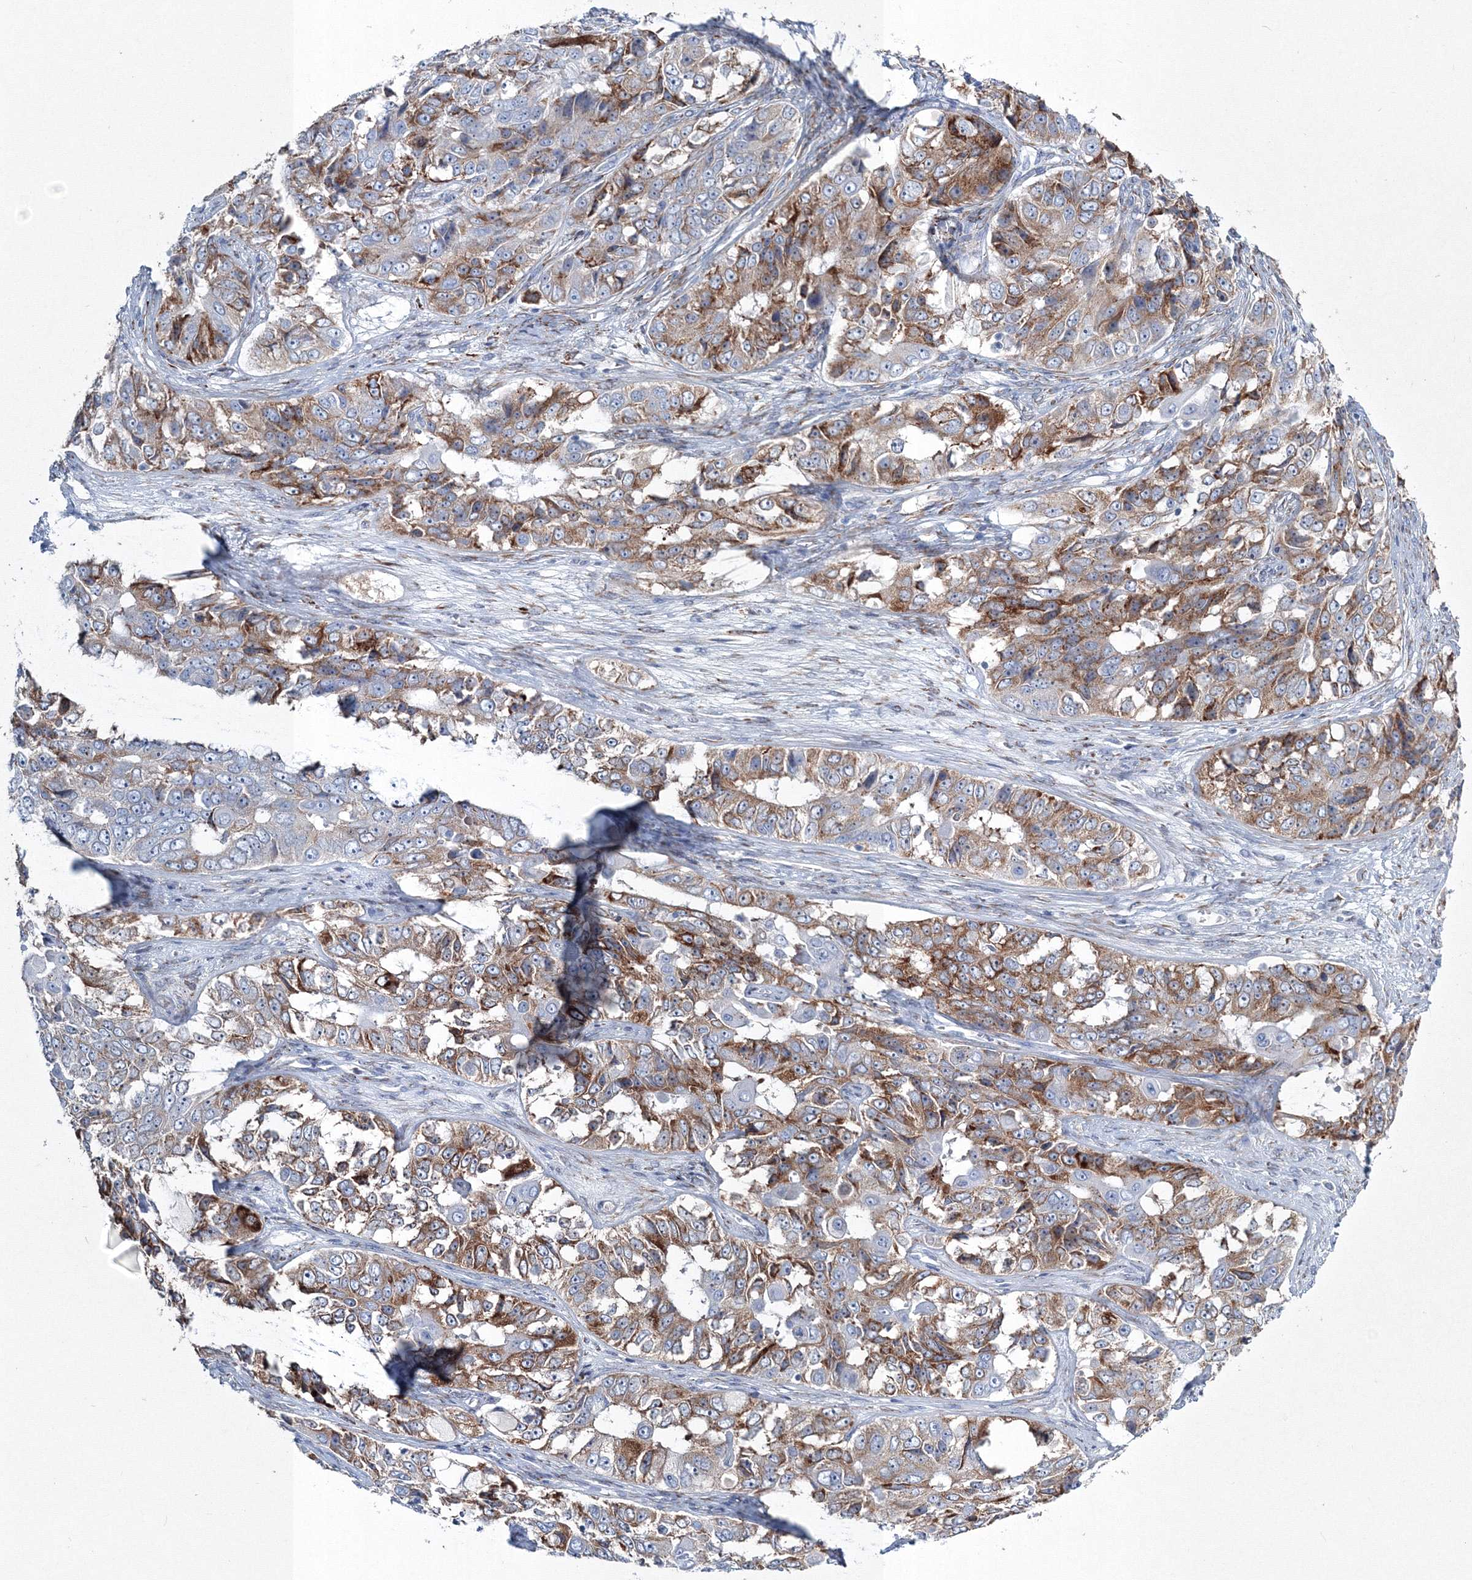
{"staining": {"intensity": "moderate", "quantity": ">75%", "location": "cytoplasmic/membranous"}, "tissue": "ovarian cancer", "cell_type": "Tumor cells", "image_type": "cancer", "snomed": [{"axis": "morphology", "description": "Carcinoma, endometroid"}, {"axis": "topography", "description": "Ovary"}], "caption": "Ovarian endometroid carcinoma stained with immunohistochemistry displays moderate cytoplasmic/membranous staining in about >75% of tumor cells.", "gene": "RCN1", "patient": {"sex": "female", "age": 51}}